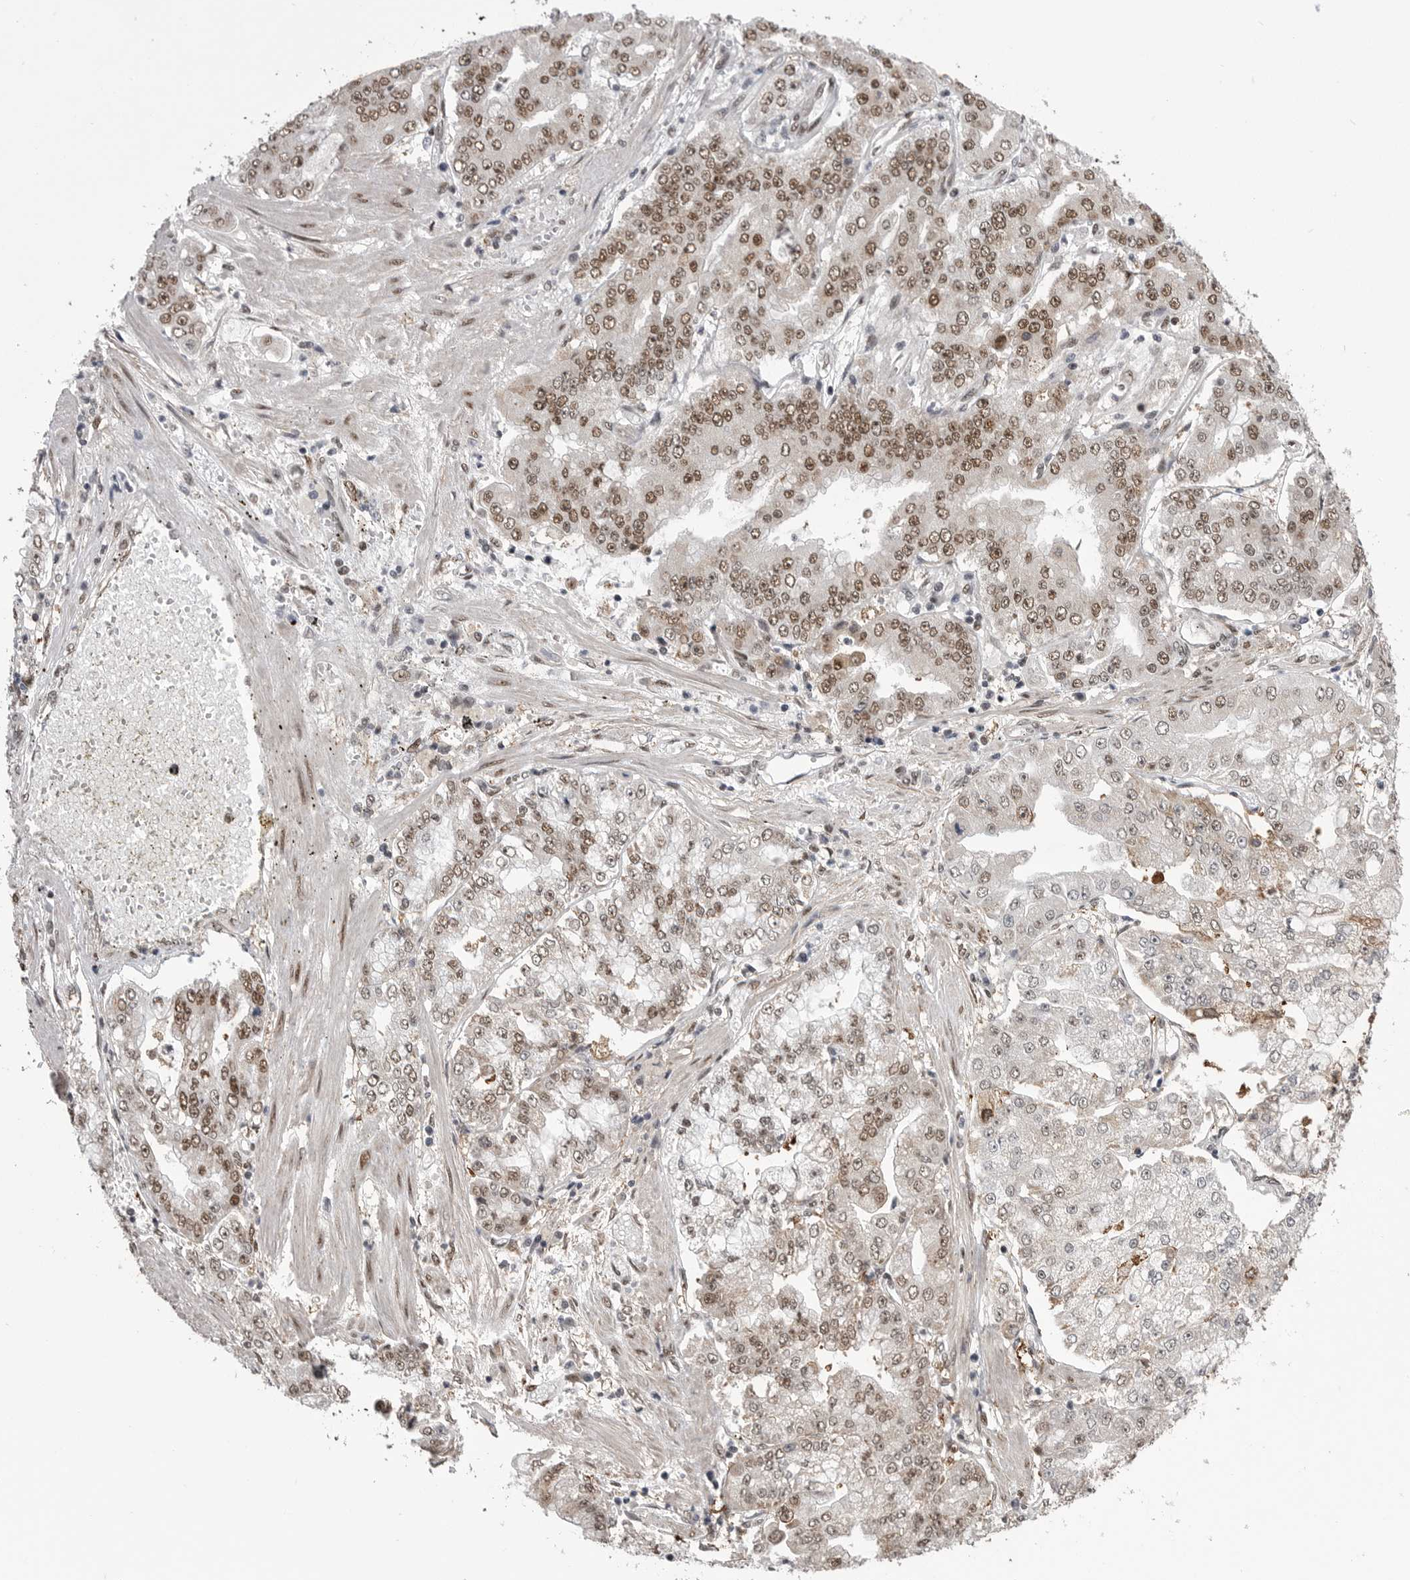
{"staining": {"intensity": "moderate", "quantity": "25%-75%", "location": "nuclear"}, "tissue": "stomach cancer", "cell_type": "Tumor cells", "image_type": "cancer", "snomed": [{"axis": "morphology", "description": "Adenocarcinoma, NOS"}, {"axis": "topography", "description": "Stomach"}], "caption": "This is a micrograph of immunohistochemistry staining of stomach adenocarcinoma, which shows moderate expression in the nuclear of tumor cells.", "gene": "MEPCE", "patient": {"sex": "male", "age": 76}}